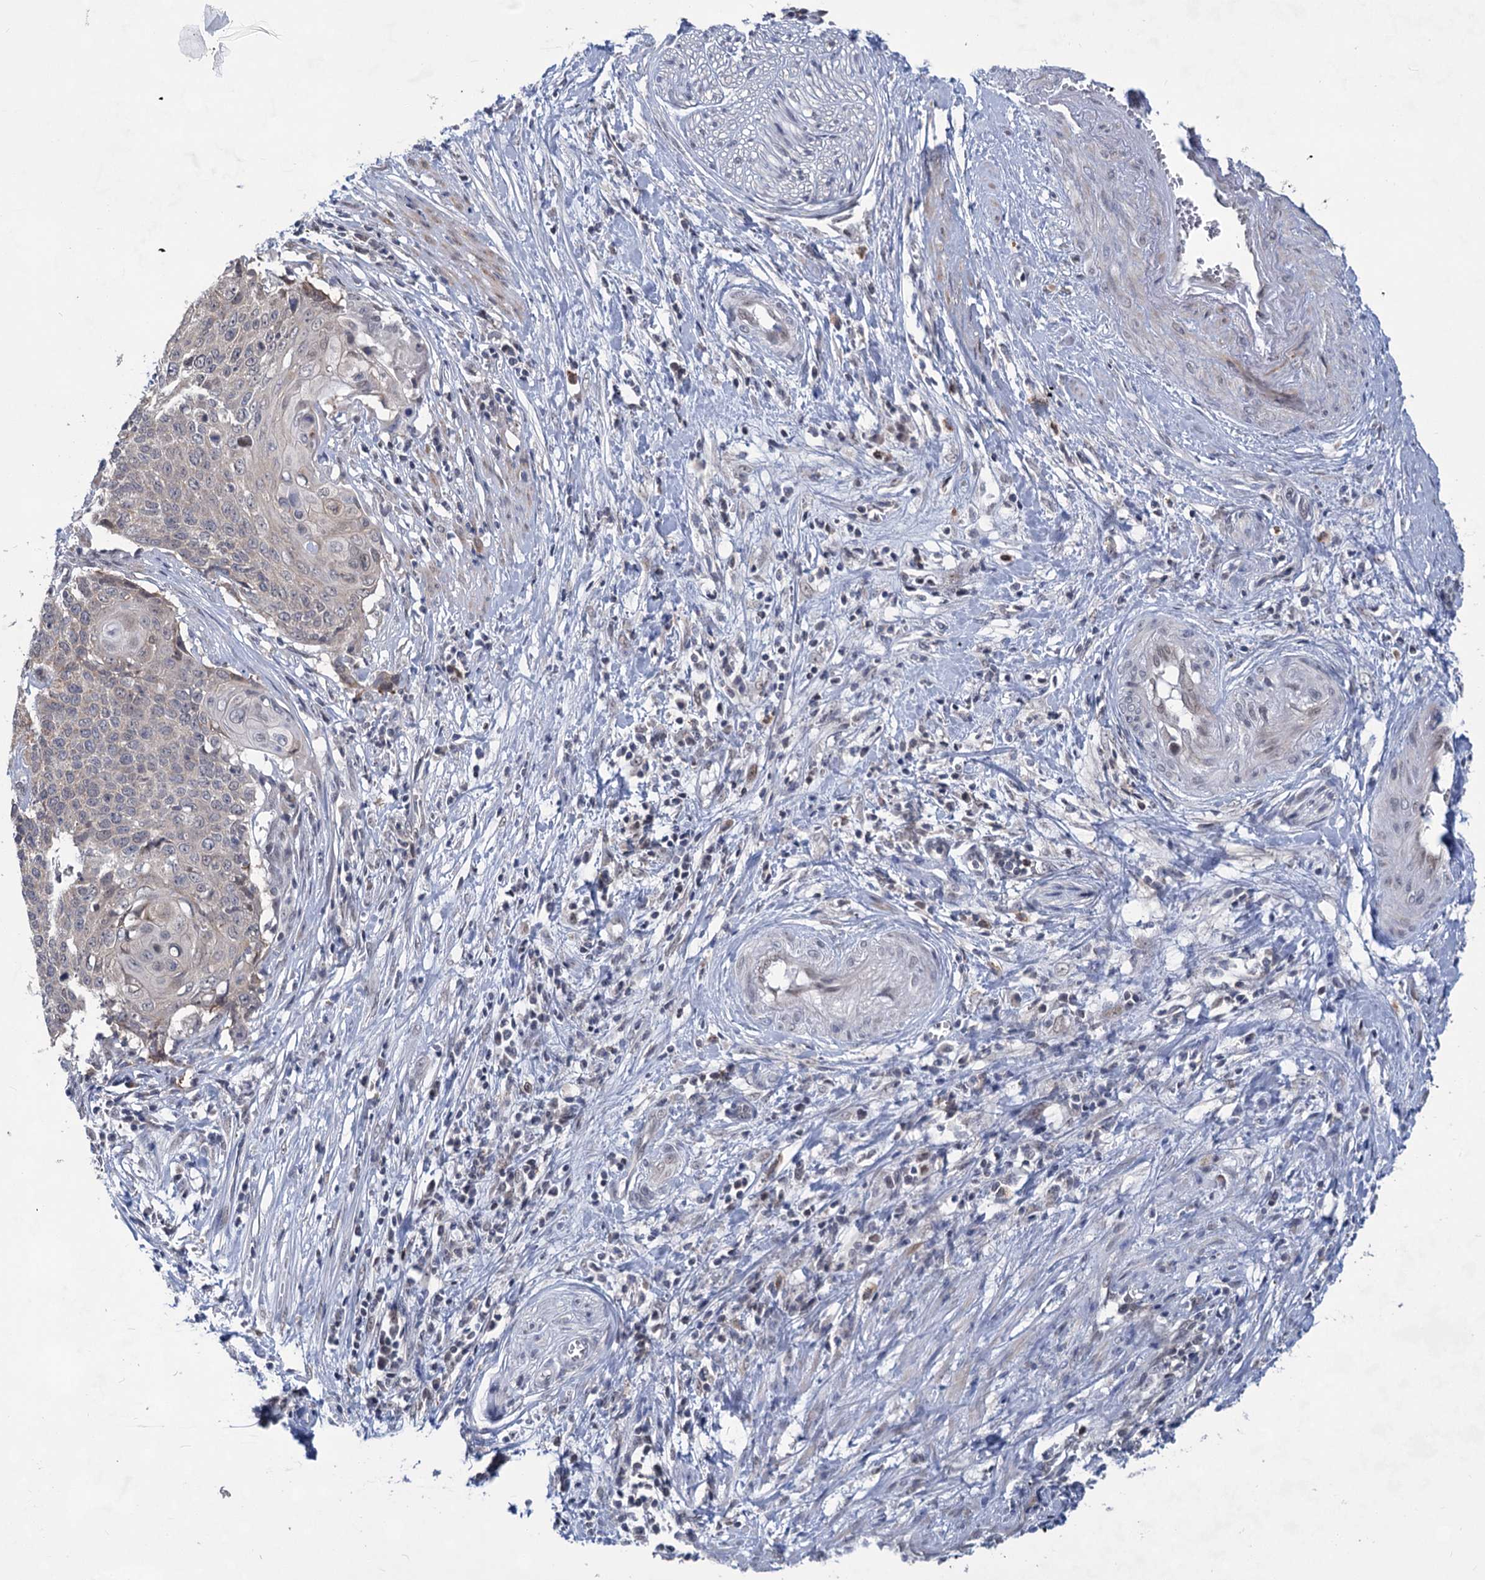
{"staining": {"intensity": "negative", "quantity": "none", "location": "none"}, "tissue": "cervical cancer", "cell_type": "Tumor cells", "image_type": "cancer", "snomed": [{"axis": "morphology", "description": "Squamous cell carcinoma, NOS"}, {"axis": "topography", "description": "Cervix"}], "caption": "Immunohistochemistry of human cervical cancer (squamous cell carcinoma) shows no staining in tumor cells.", "gene": "TTC17", "patient": {"sex": "female", "age": 39}}